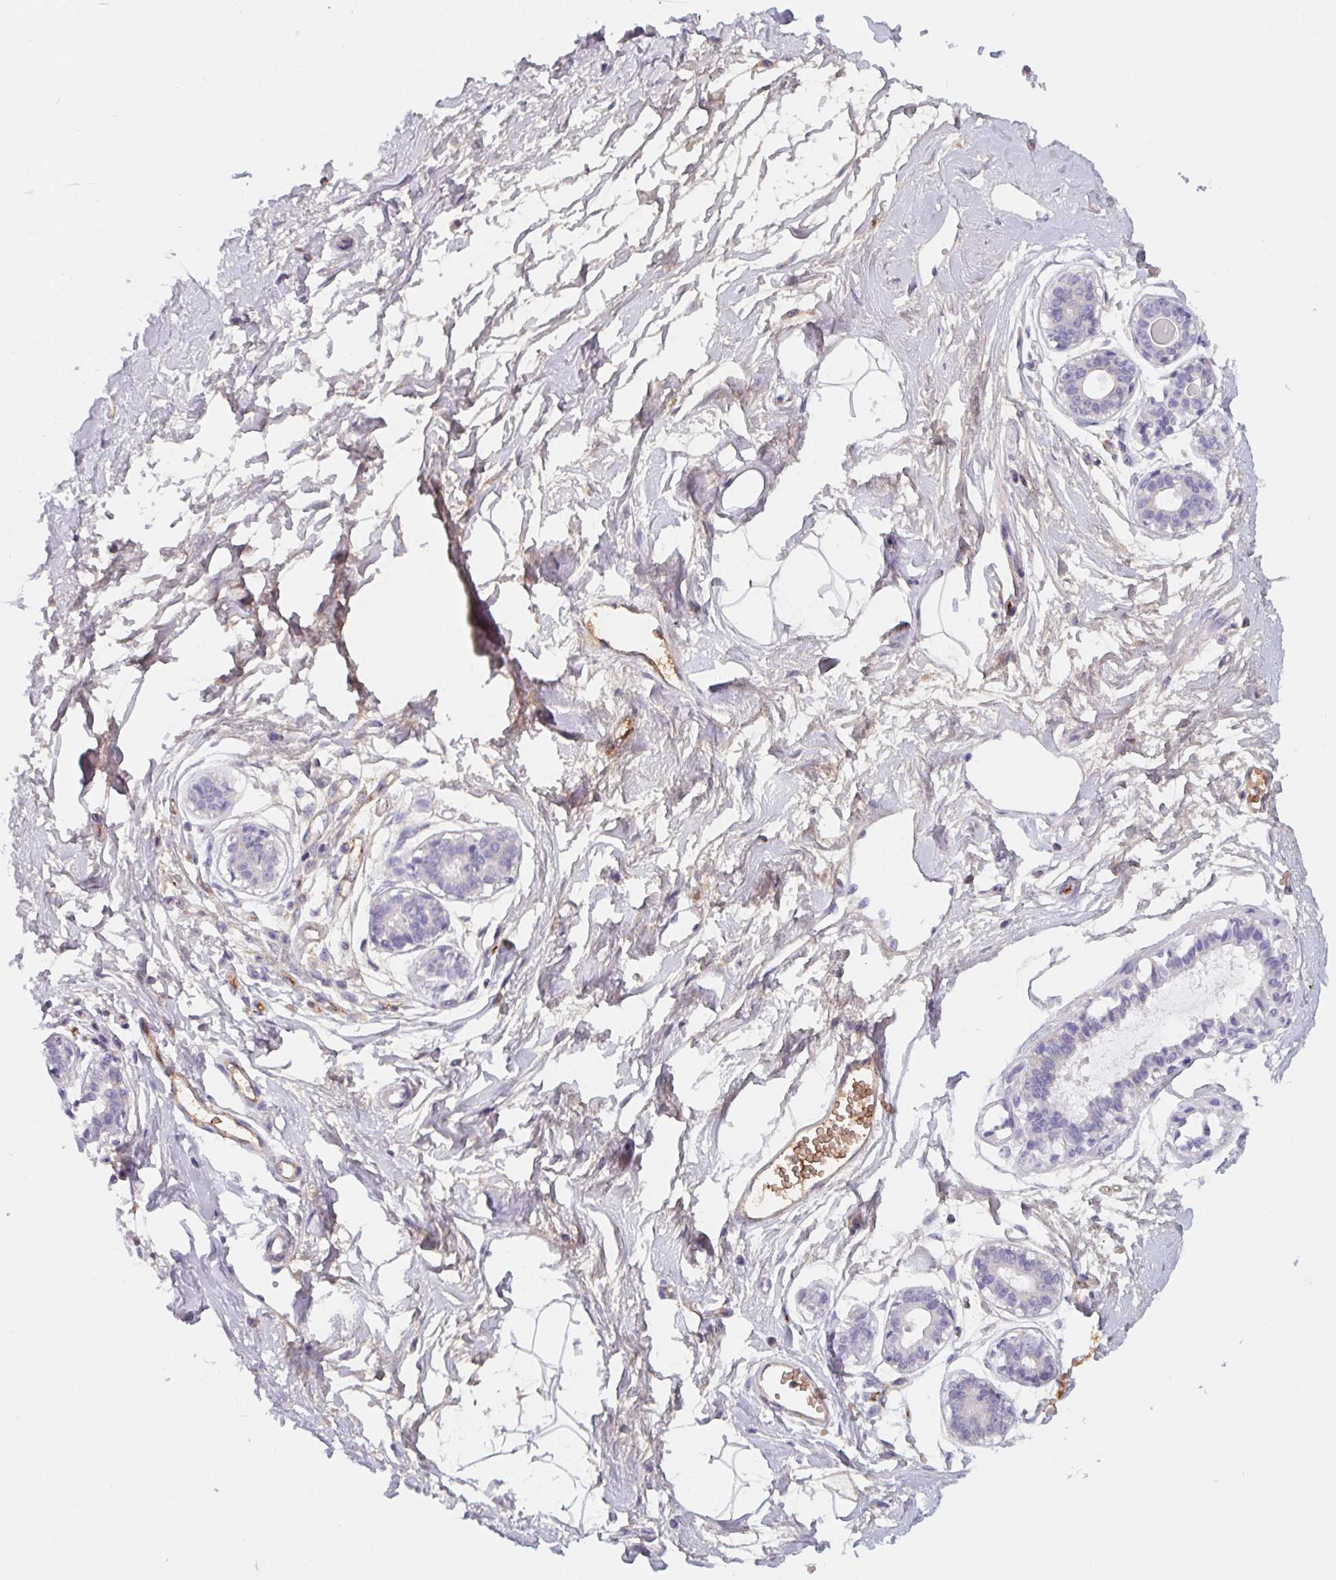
{"staining": {"intensity": "negative", "quantity": "none", "location": "none"}, "tissue": "breast", "cell_type": "Adipocytes", "image_type": "normal", "snomed": [{"axis": "morphology", "description": "Normal tissue, NOS"}, {"axis": "topography", "description": "Breast"}], "caption": "Protein analysis of unremarkable breast exhibits no significant positivity in adipocytes. (Stains: DAB immunohistochemistry (IHC) with hematoxylin counter stain, Microscopy: brightfield microscopy at high magnification).", "gene": "LPA", "patient": {"sex": "female", "age": 45}}